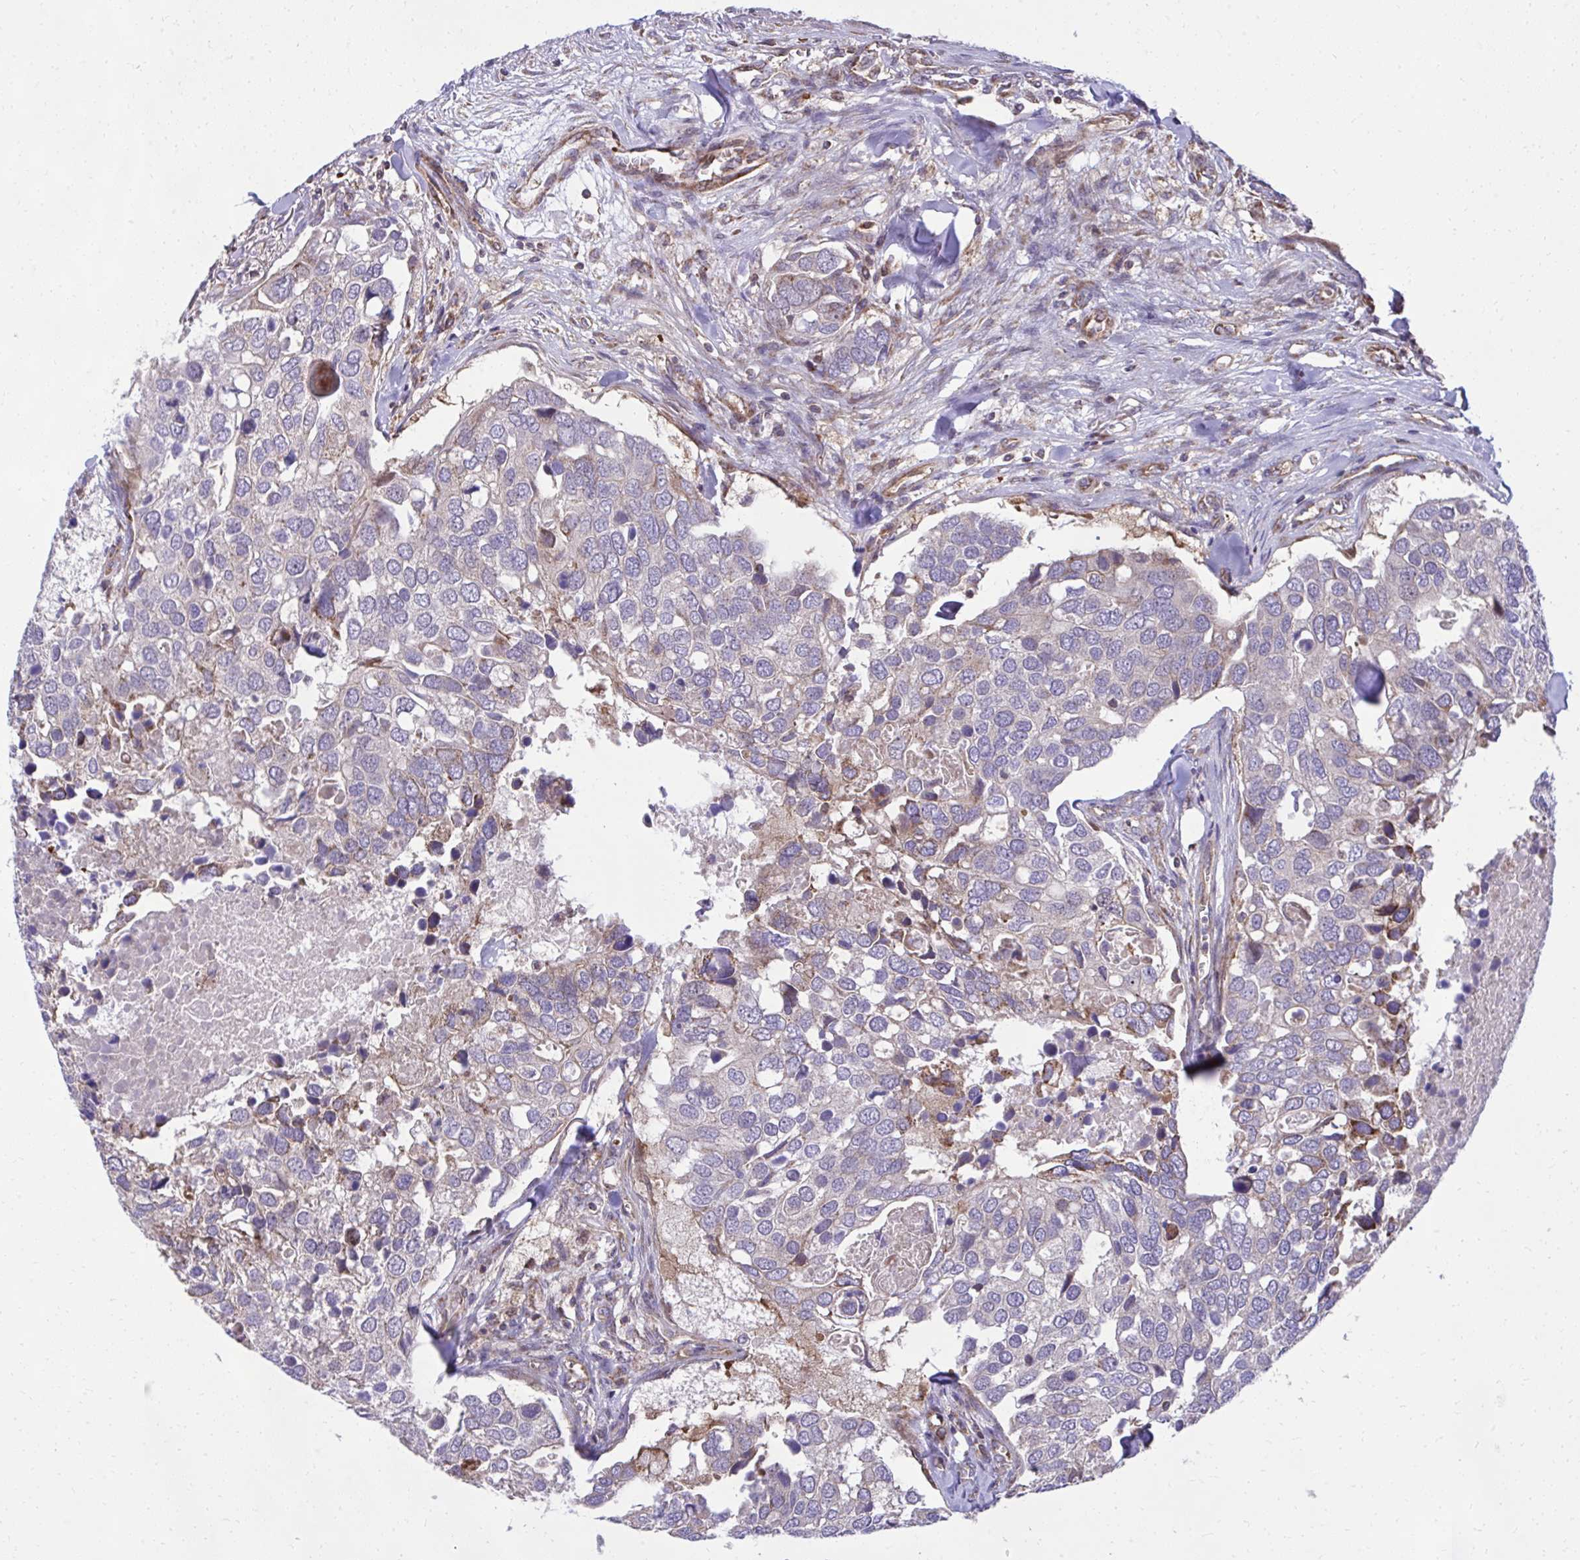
{"staining": {"intensity": "negative", "quantity": "none", "location": "none"}, "tissue": "breast cancer", "cell_type": "Tumor cells", "image_type": "cancer", "snomed": [{"axis": "morphology", "description": "Duct carcinoma"}, {"axis": "topography", "description": "Breast"}], "caption": "The histopathology image shows no significant staining in tumor cells of breast cancer.", "gene": "NMNAT3", "patient": {"sex": "female", "age": 83}}